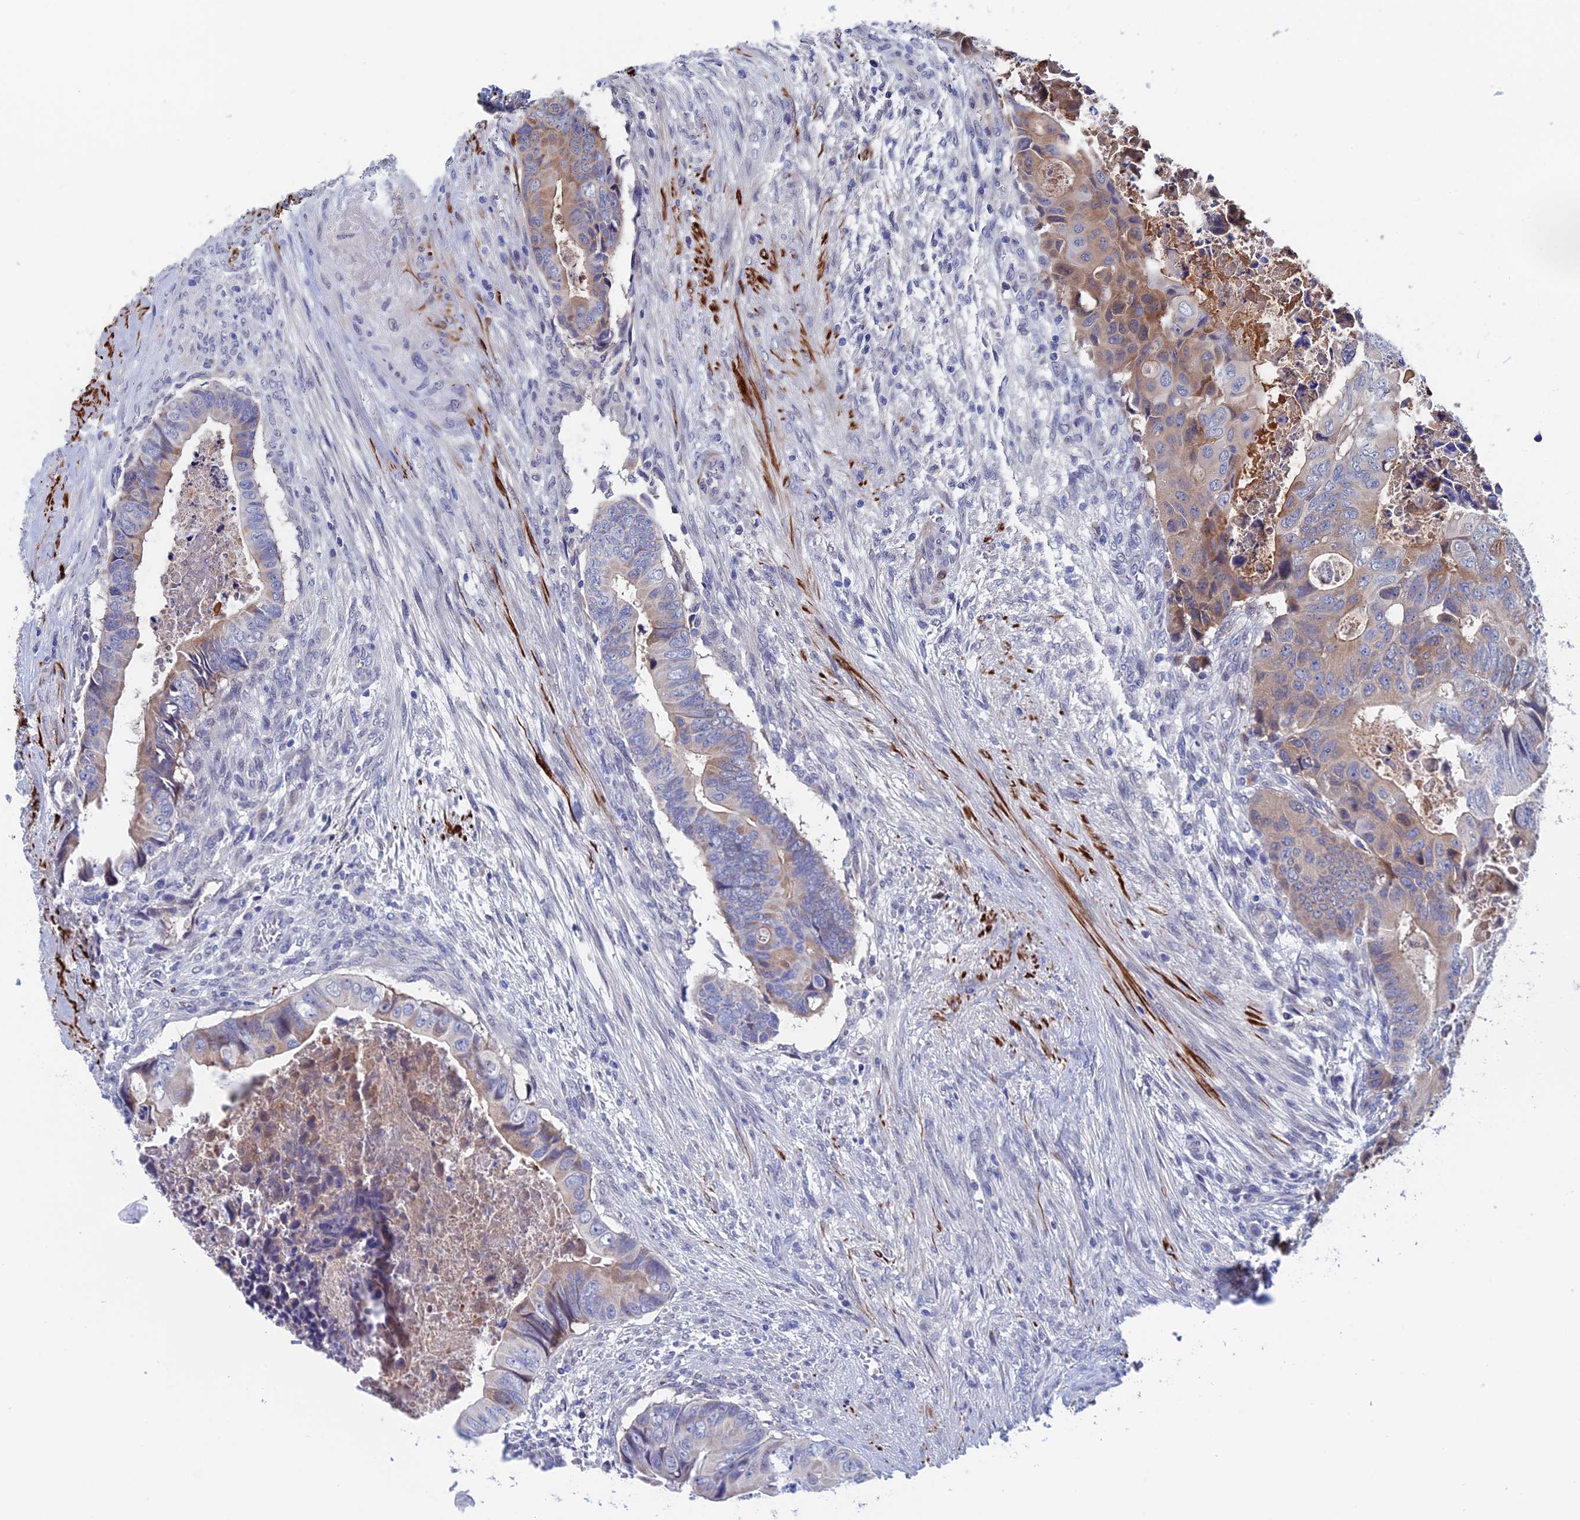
{"staining": {"intensity": "weak", "quantity": "<25%", "location": "cytoplasmic/membranous"}, "tissue": "colorectal cancer", "cell_type": "Tumor cells", "image_type": "cancer", "snomed": [{"axis": "morphology", "description": "Adenocarcinoma, NOS"}, {"axis": "topography", "description": "Rectum"}], "caption": "This photomicrograph is of colorectal cancer stained with immunohistochemistry to label a protein in brown with the nuclei are counter-stained blue. There is no expression in tumor cells.", "gene": "WDR83", "patient": {"sex": "female", "age": 78}}